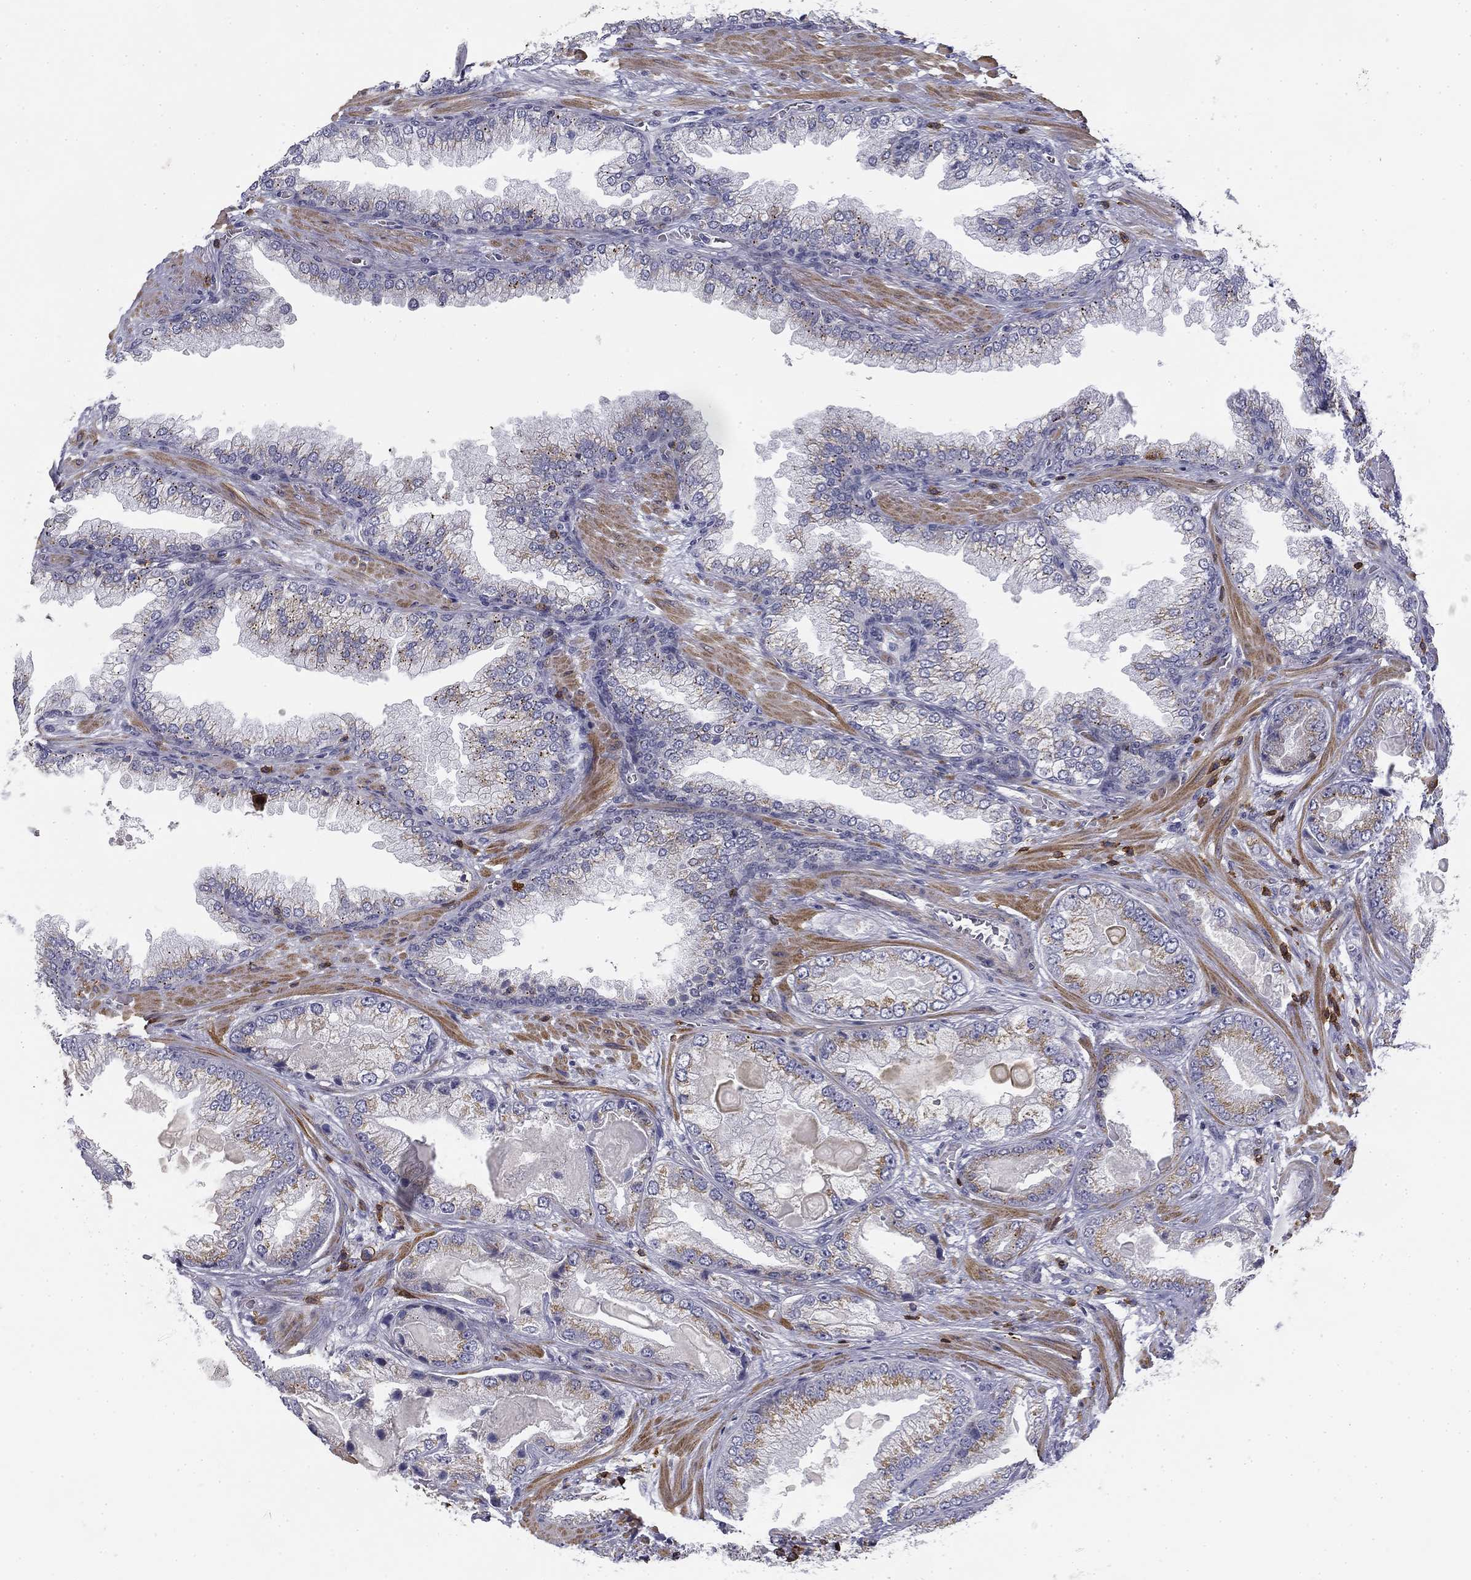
{"staining": {"intensity": "negative", "quantity": "none", "location": "none"}, "tissue": "prostate cancer", "cell_type": "Tumor cells", "image_type": "cancer", "snomed": [{"axis": "morphology", "description": "Adenocarcinoma, Low grade"}, {"axis": "topography", "description": "Prostate"}], "caption": "The photomicrograph reveals no staining of tumor cells in low-grade adenocarcinoma (prostate). (Brightfield microscopy of DAB (3,3'-diaminobenzidine) IHC at high magnification).", "gene": "TRAT1", "patient": {"sex": "male", "age": 57}}